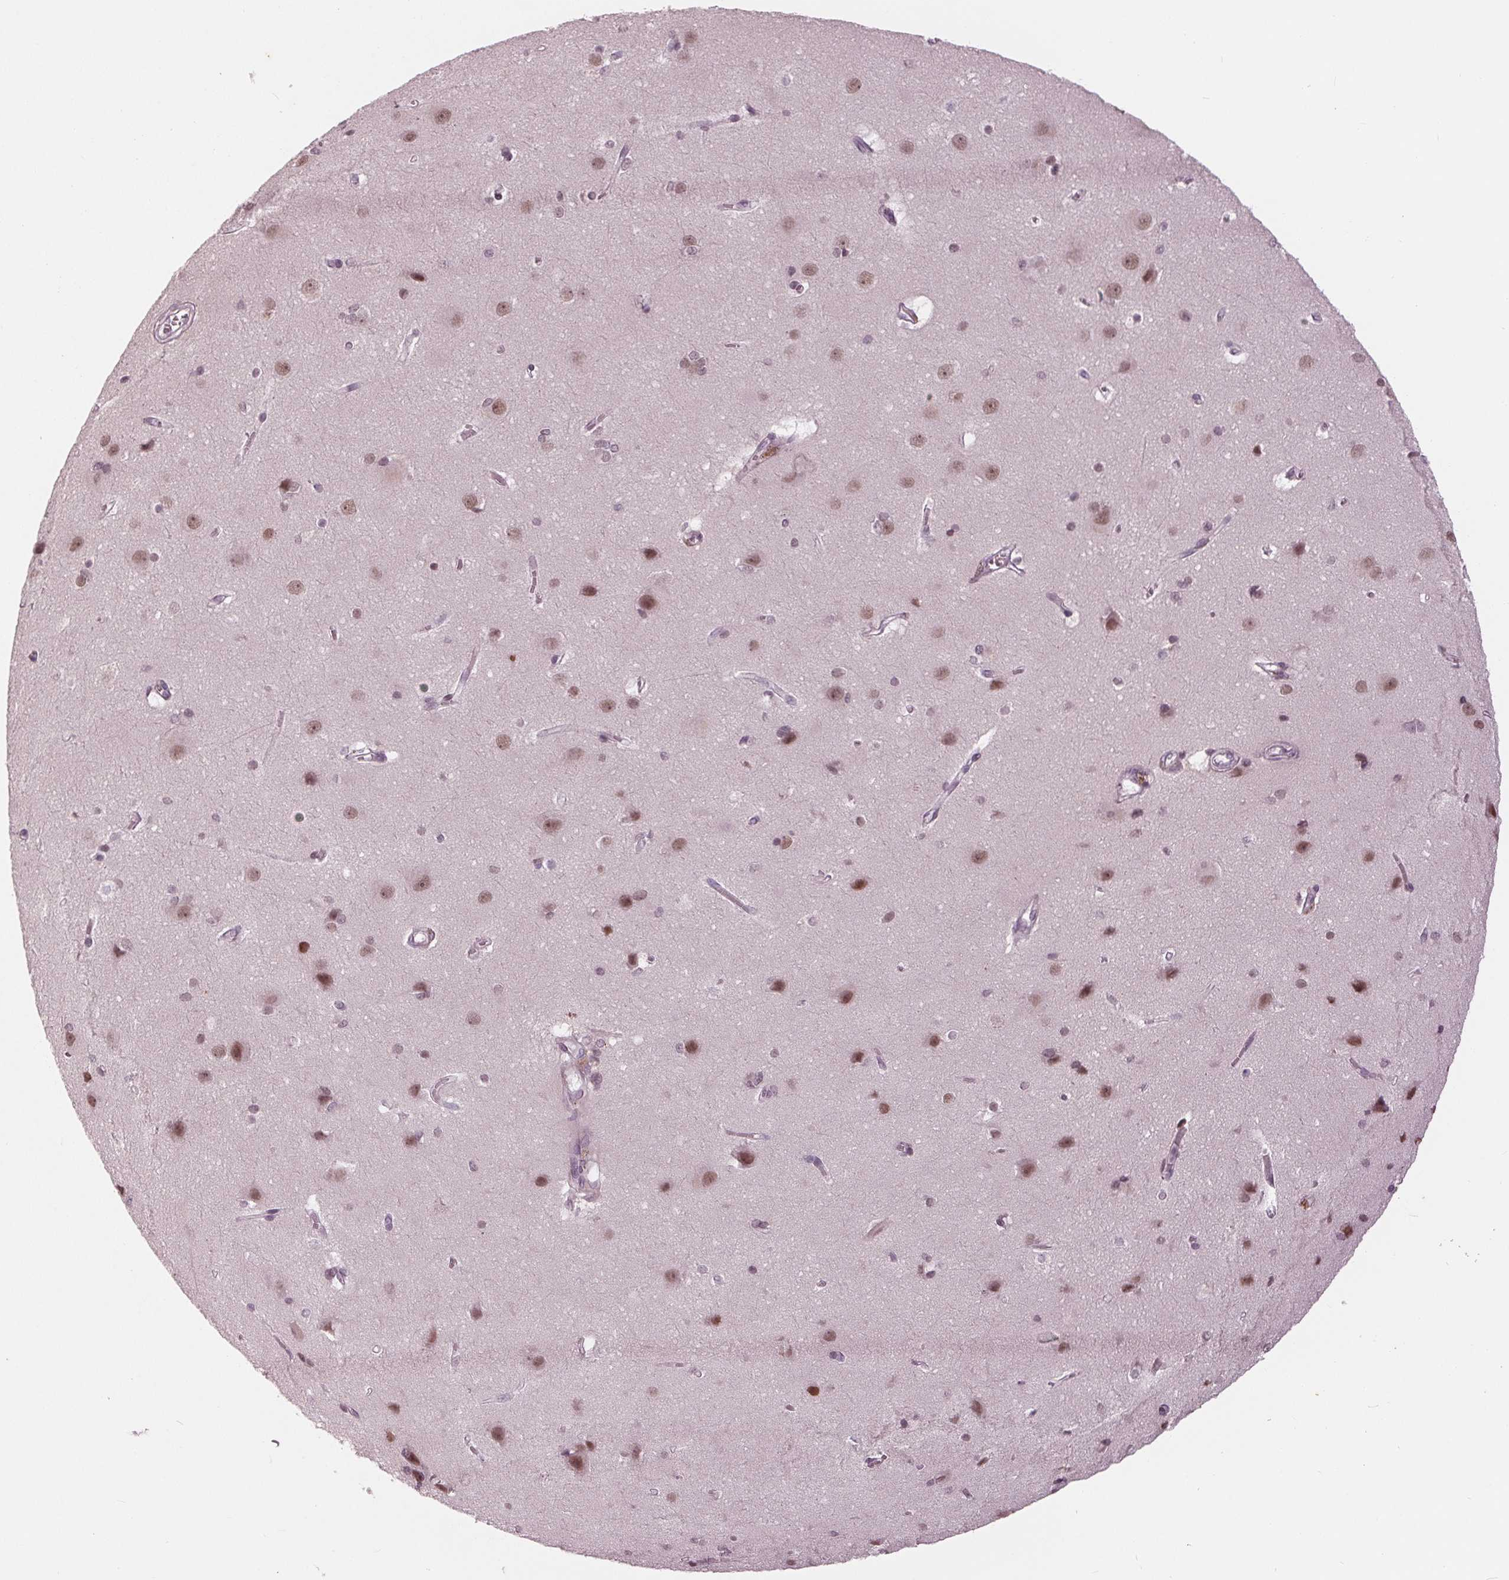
{"staining": {"intensity": "negative", "quantity": "none", "location": "none"}, "tissue": "cerebral cortex", "cell_type": "Endothelial cells", "image_type": "normal", "snomed": [{"axis": "morphology", "description": "Normal tissue, NOS"}, {"axis": "topography", "description": "Cerebral cortex"}], "caption": "High magnification brightfield microscopy of normal cerebral cortex stained with DAB (3,3'-diaminobenzidine) (brown) and counterstained with hematoxylin (blue): endothelial cells show no significant positivity. The staining is performed using DAB brown chromogen with nuclei counter-stained in using hematoxylin.", "gene": "DNMT3L", "patient": {"sex": "male", "age": 37}}